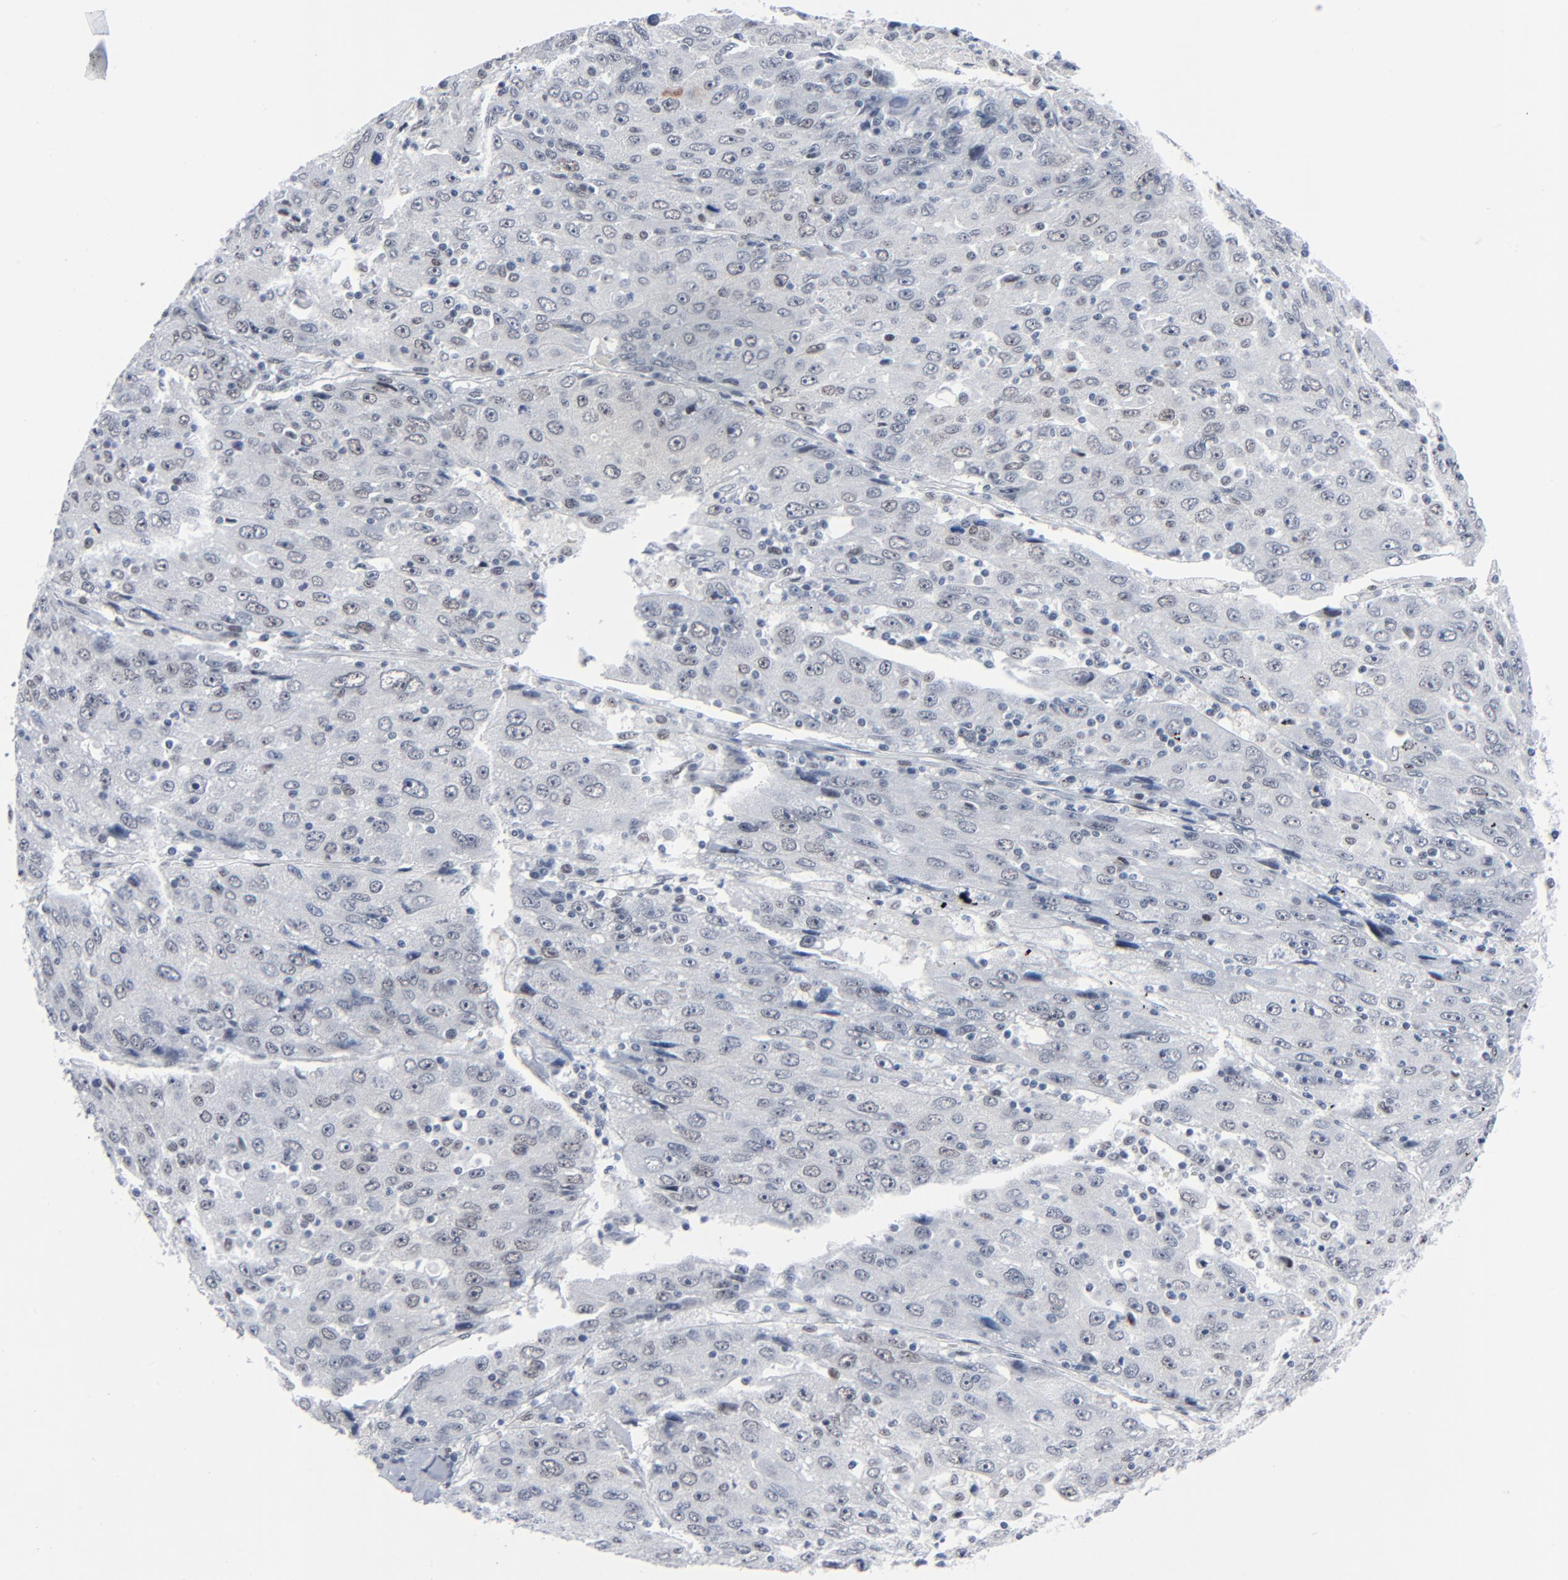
{"staining": {"intensity": "negative", "quantity": "none", "location": "none"}, "tissue": "liver cancer", "cell_type": "Tumor cells", "image_type": "cancer", "snomed": [{"axis": "morphology", "description": "Carcinoma, Hepatocellular, NOS"}, {"axis": "topography", "description": "Liver"}], "caption": "The IHC histopathology image has no significant expression in tumor cells of liver cancer (hepatocellular carcinoma) tissue.", "gene": "SIRT1", "patient": {"sex": "male", "age": 49}}